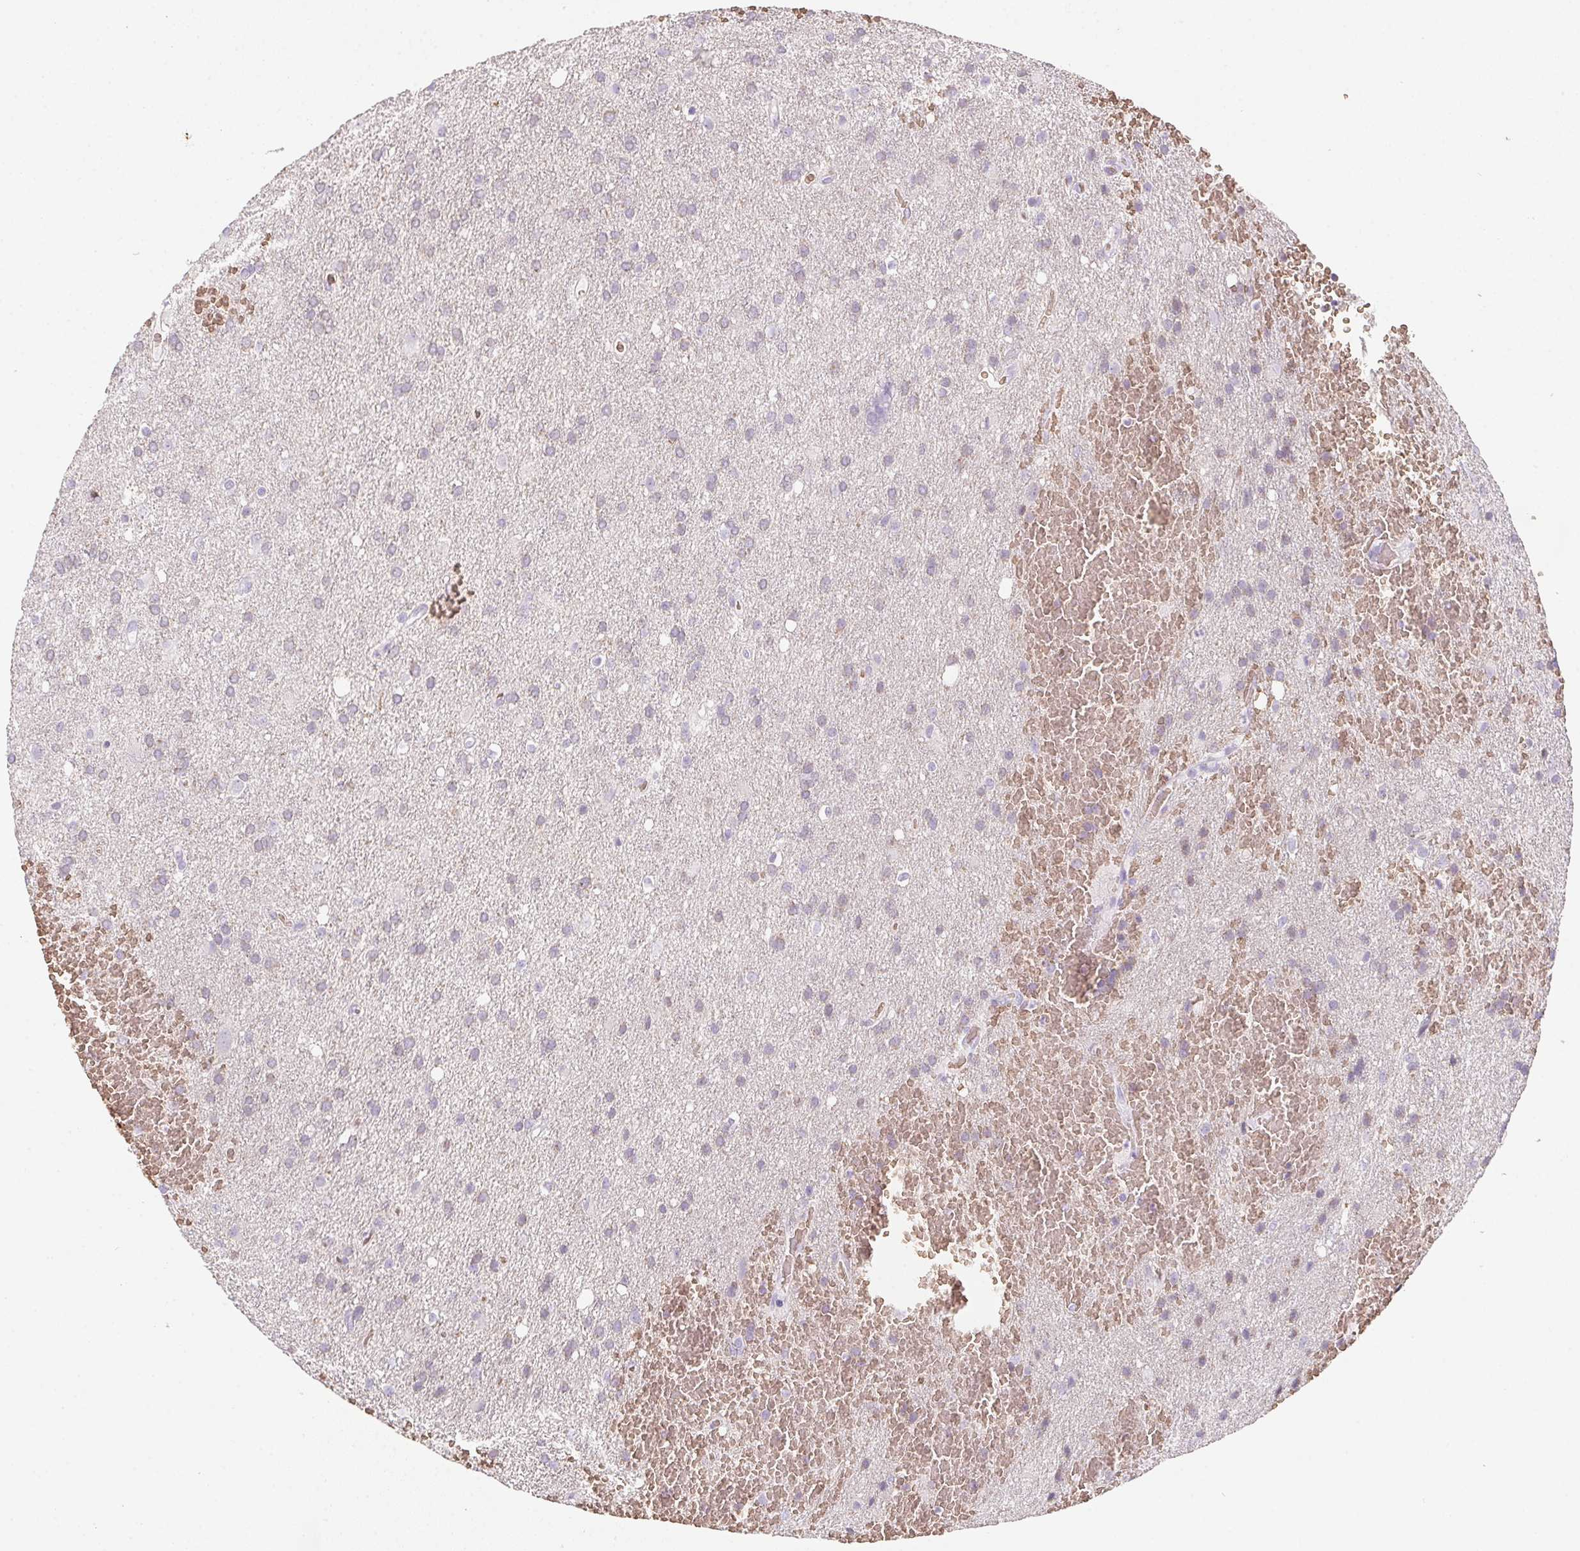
{"staining": {"intensity": "negative", "quantity": "none", "location": "none"}, "tissue": "glioma", "cell_type": "Tumor cells", "image_type": "cancer", "snomed": [{"axis": "morphology", "description": "Glioma, malignant, Low grade"}, {"axis": "topography", "description": "Brain"}], "caption": "Human low-grade glioma (malignant) stained for a protein using immunohistochemistry exhibits no positivity in tumor cells.", "gene": "DCD", "patient": {"sex": "male", "age": 66}}